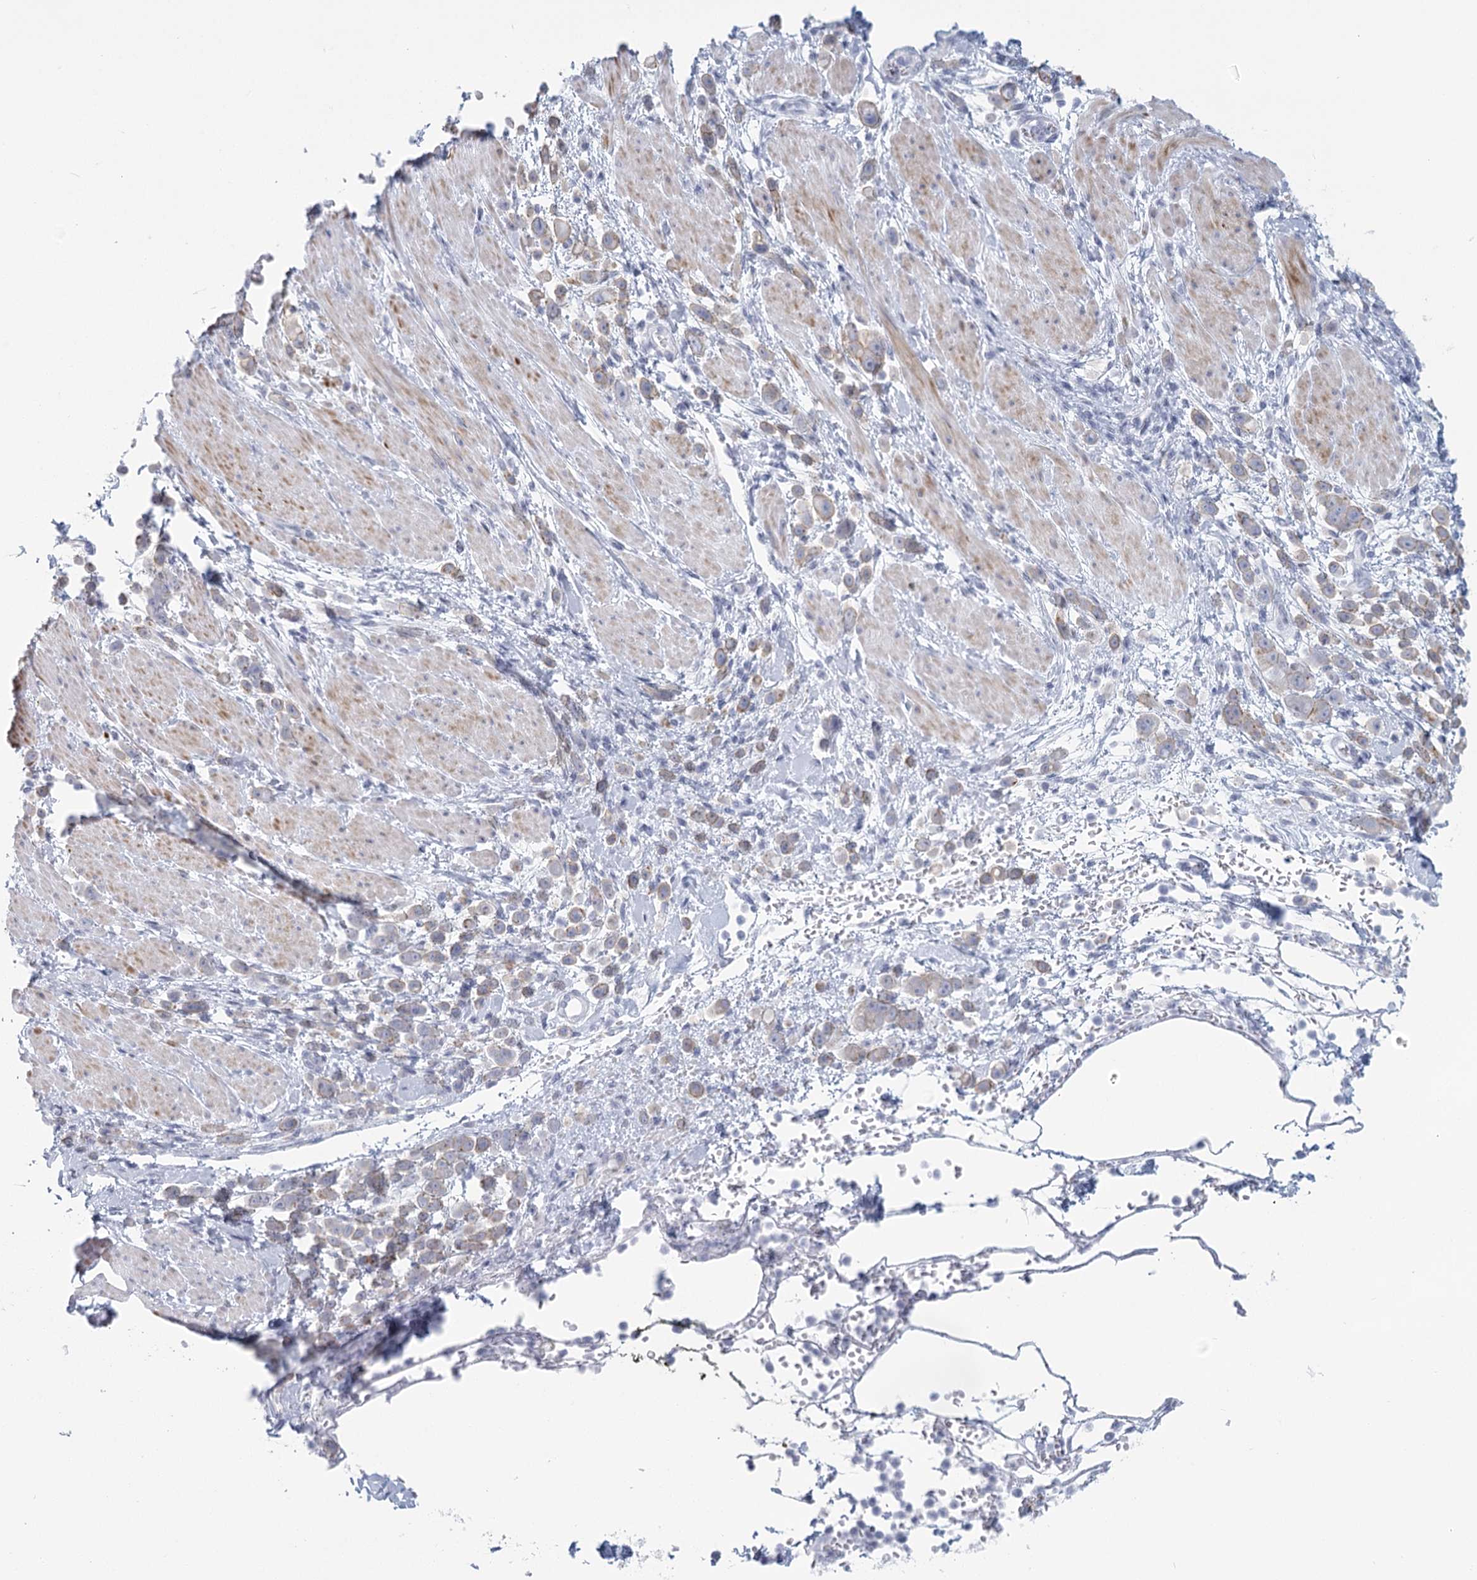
{"staining": {"intensity": "weak", "quantity": "<25%", "location": "cytoplasmic/membranous"}, "tissue": "pancreatic cancer", "cell_type": "Tumor cells", "image_type": "cancer", "snomed": [{"axis": "morphology", "description": "Normal tissue, NOS"}, {"axis": "morphology", "description": "Adenocarcinoma, NOS"}, {"axis": "topography", "description": "Pancreas"}], "caption": "Pancreatic cancer (adenocarcinoma) stained for a protein using immunohistochemistry (IHC) displays no expression tumor cells.", "gene": "WNT8B", "patient": {"sex": "female", "age": 64}}